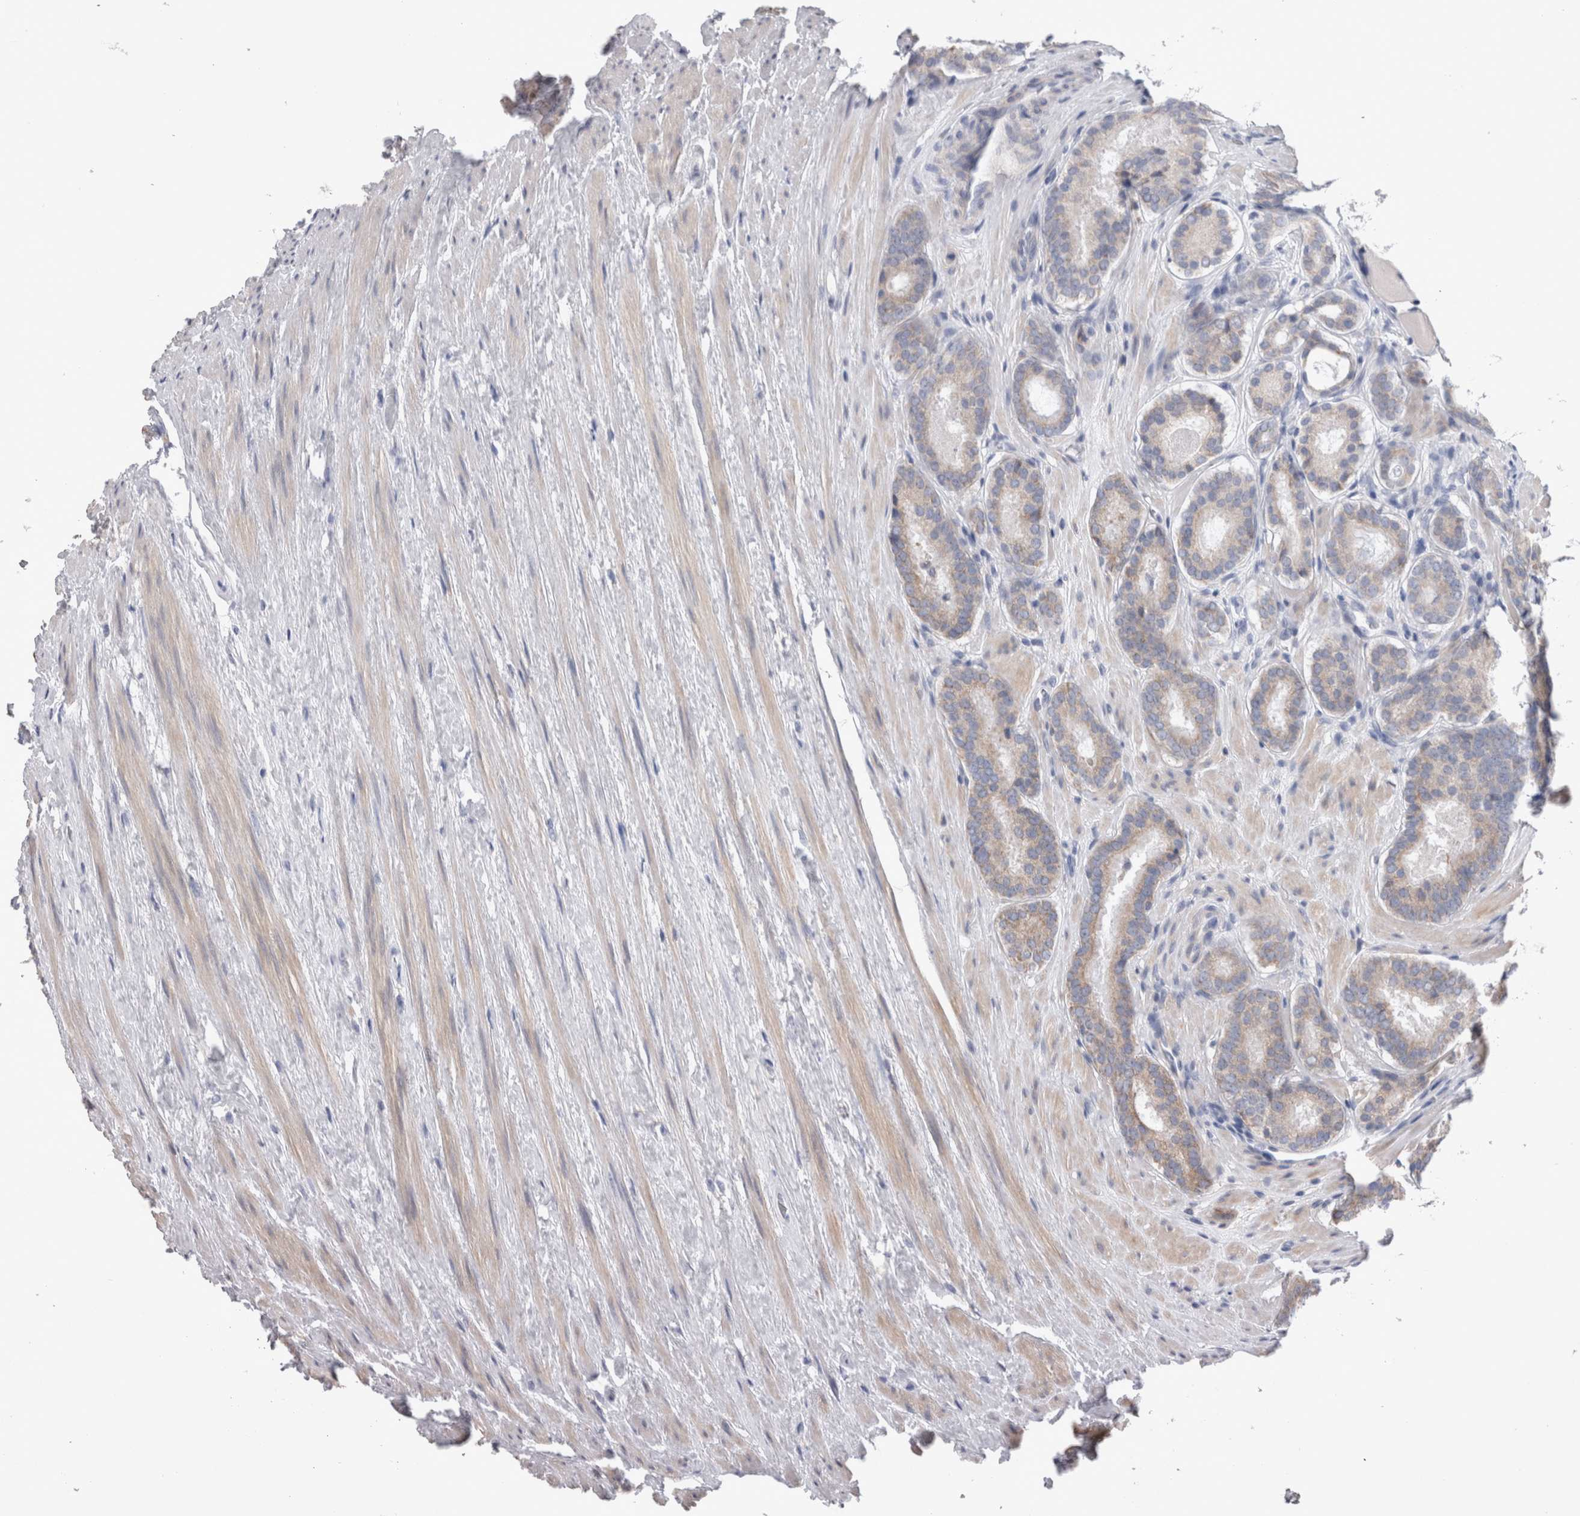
{"staining": {"intensity": "weak", "quantity": "<25%", "location": "cytoplasmic/membranous"}, "tissue": "prostate cancer", "cell_type": "Tumor cells", "image_type": "cancer", "snomed": [{"axis": "morphology", "description": "Adenocarcinoma, Low grade"}, {"axis": "topography", "description": "Prostate"}], "caption": "Immunohistochemistry of human prostate adenocarcinoma (low-grade) displays no expression in tumor cells.", "gene": "GDAP1", "patient": {"sex": "male", "age": 69}}